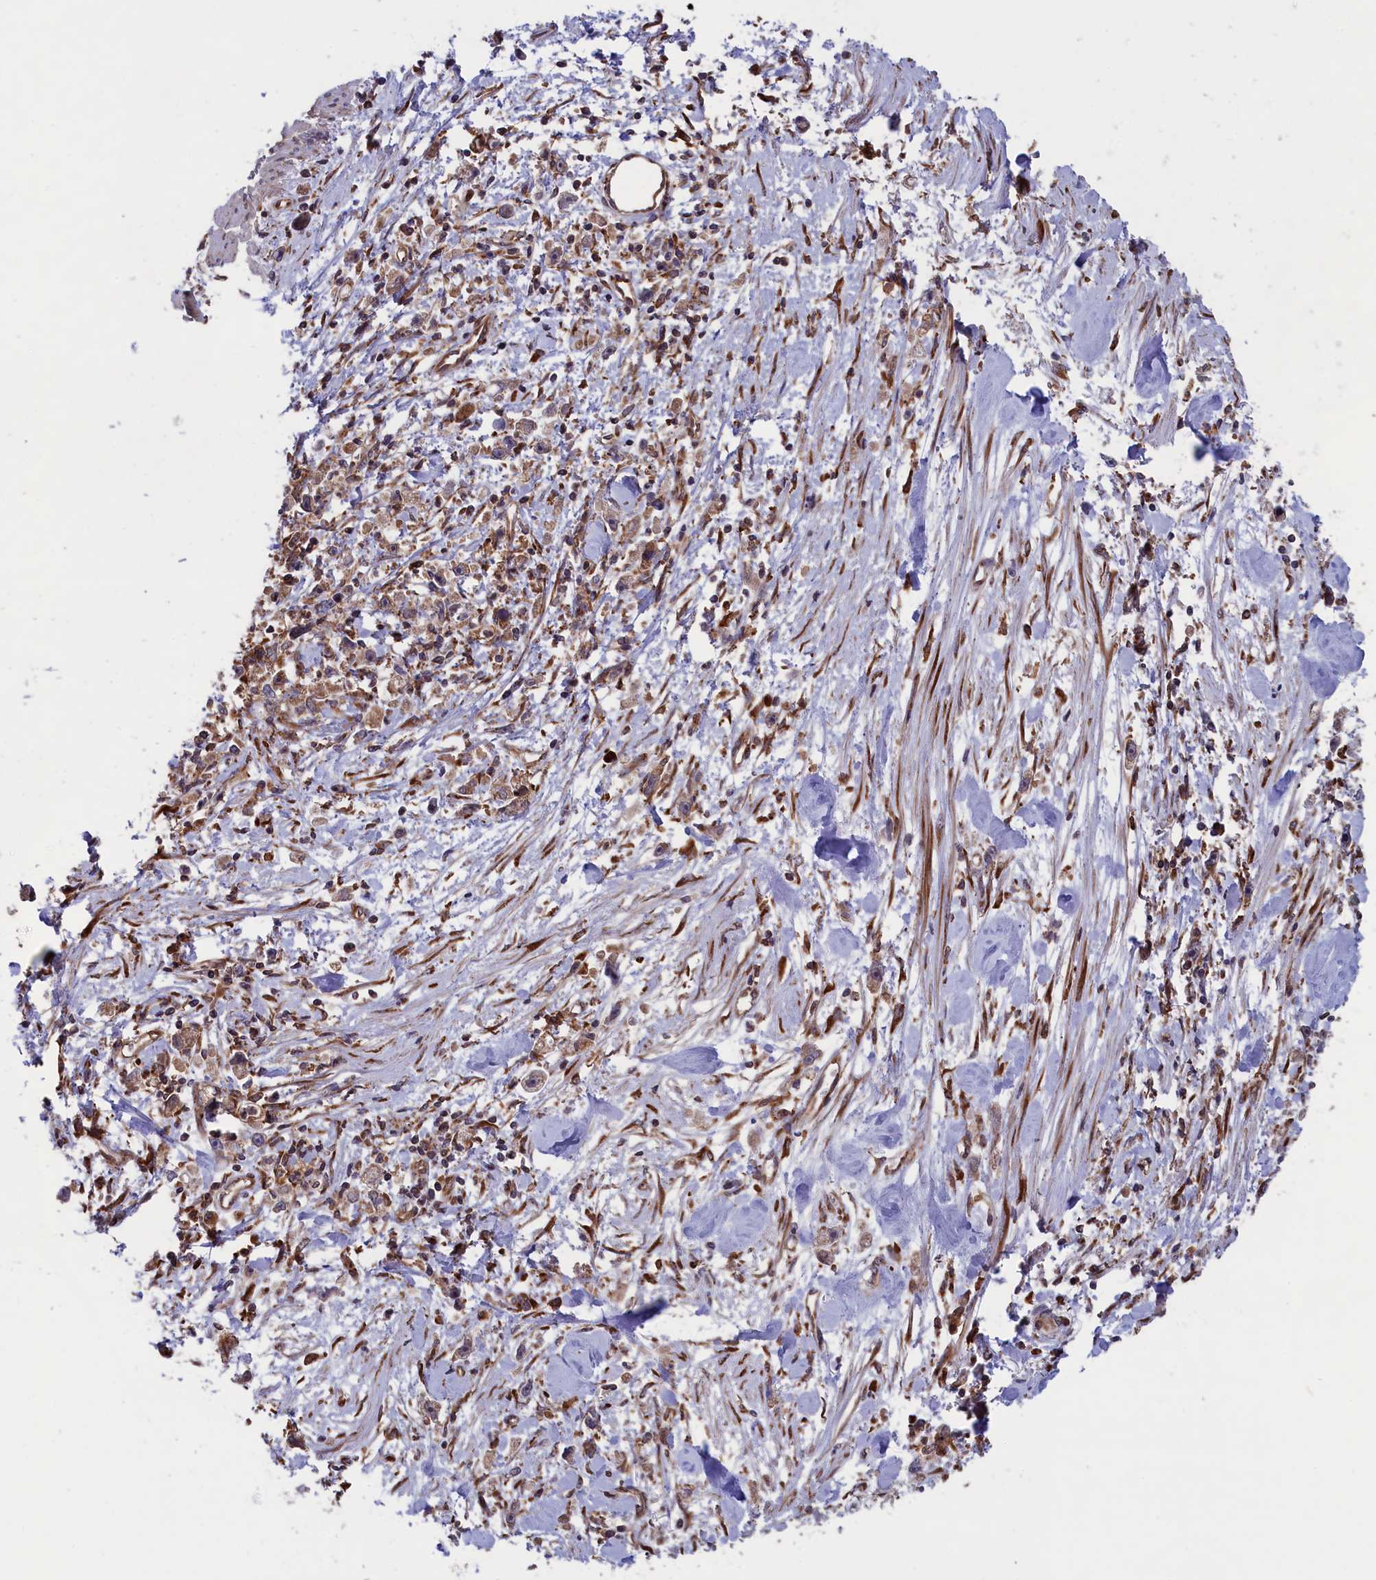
{"staining": {"intensity": "moderate", "quantity": ">75%", "location": "cytoplasmic/membranous"}, "tissue": "stomach cancer", "cell_type": "Tumor cells", "image_type": "cancer", "snomed": [{"axis": "morphology", "description": "Adenocarcinoma, NOS"}, {"axis": "topography", "description": "Stomach"}], "caption": "Immunohistochemistry (IHC) staining of stomach cancer, which reveals medium levels of moderate cytoplasmic/membranous expression in about >75% of tumor cells indicating moderate cytoplasmic/membranous protein positivity. The staining was performed using DAB (3,3'-diaminobenzidine) (brown) for protein detection and nuclei were counterstained in hematoxylin (blue).", "gene": "PLA2G4C", "patient": {"sex": "female", "age": 59}}